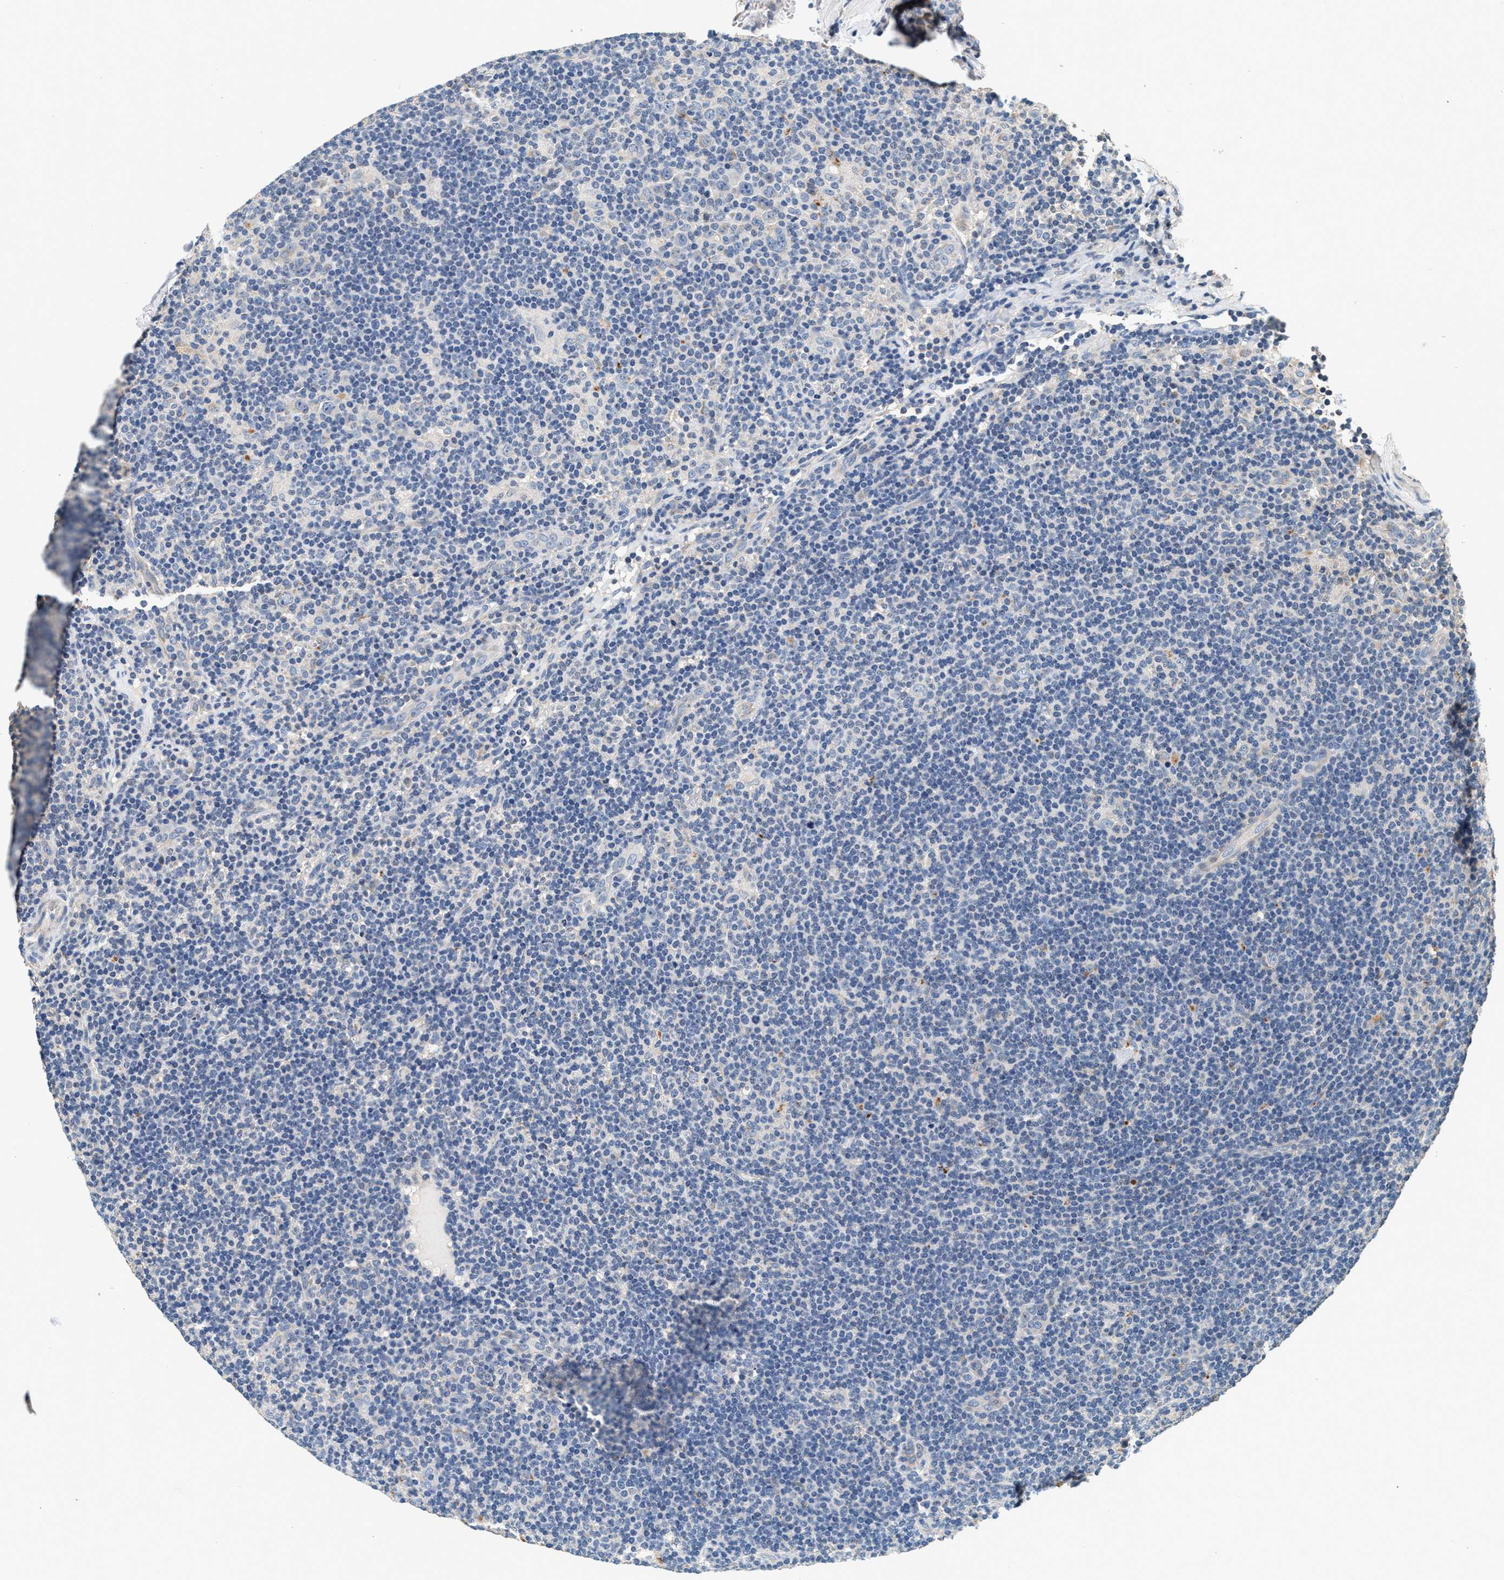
{"staining": {"intensity": "negative", "quantity": "none", "location": "none"}, "tissue": "lymphoma", "cell_type": "Tumor cells", "image_type": "cancer", "snomed": [{"axis": "morphology", "description": "Hodgkin's disease, NOS"}, {"axis": "topography", "description": "Lymph node"}], "caption": "IHC image of lymphoma stained for a protein (brown), which shows no positivity in tumor cells.", "gene": "PTGR3", "patient": {"sex": "female", "age": 57}}